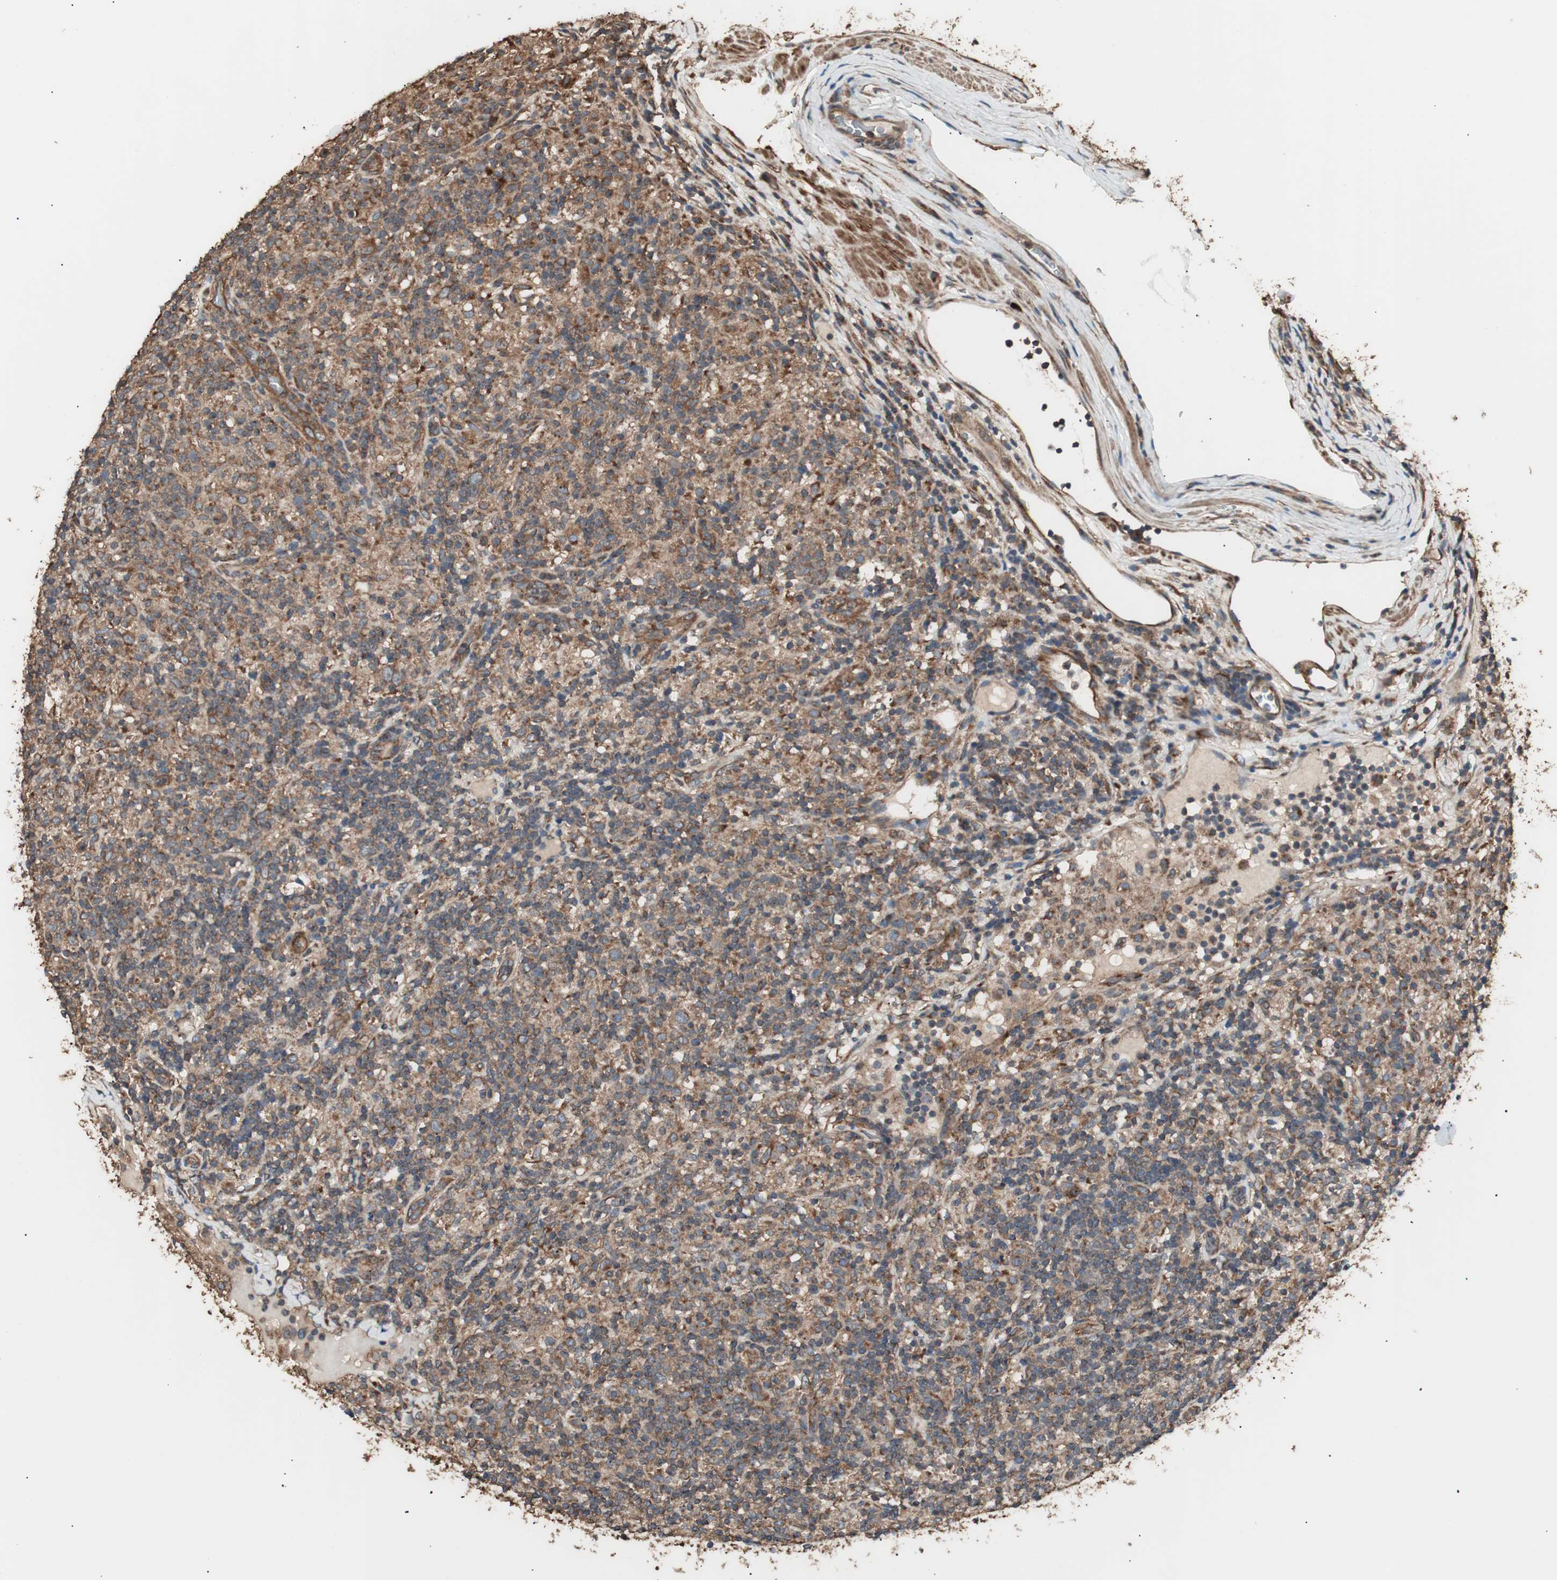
{"staining": {"intensity": "weak", "quantity": ">75%", "location": "cytoplasmic/membranous"}, "tissue": "lymphoma", "cell_type": "Tumor cells", "image_type": "cancer", "snomed": [{"axis": "morphology", "description": "Hodgkin's disease, NOS"}, {"axis": "topography", "description": "Lymph node"}], "caption": "An image of human Hodgkin's disease stained for a protein demonstrates weak cytoplasmic/membranous brown staining in tumor cells.", "gene": "LZTS1", "patient": {"sex": "male", "age": 70}}